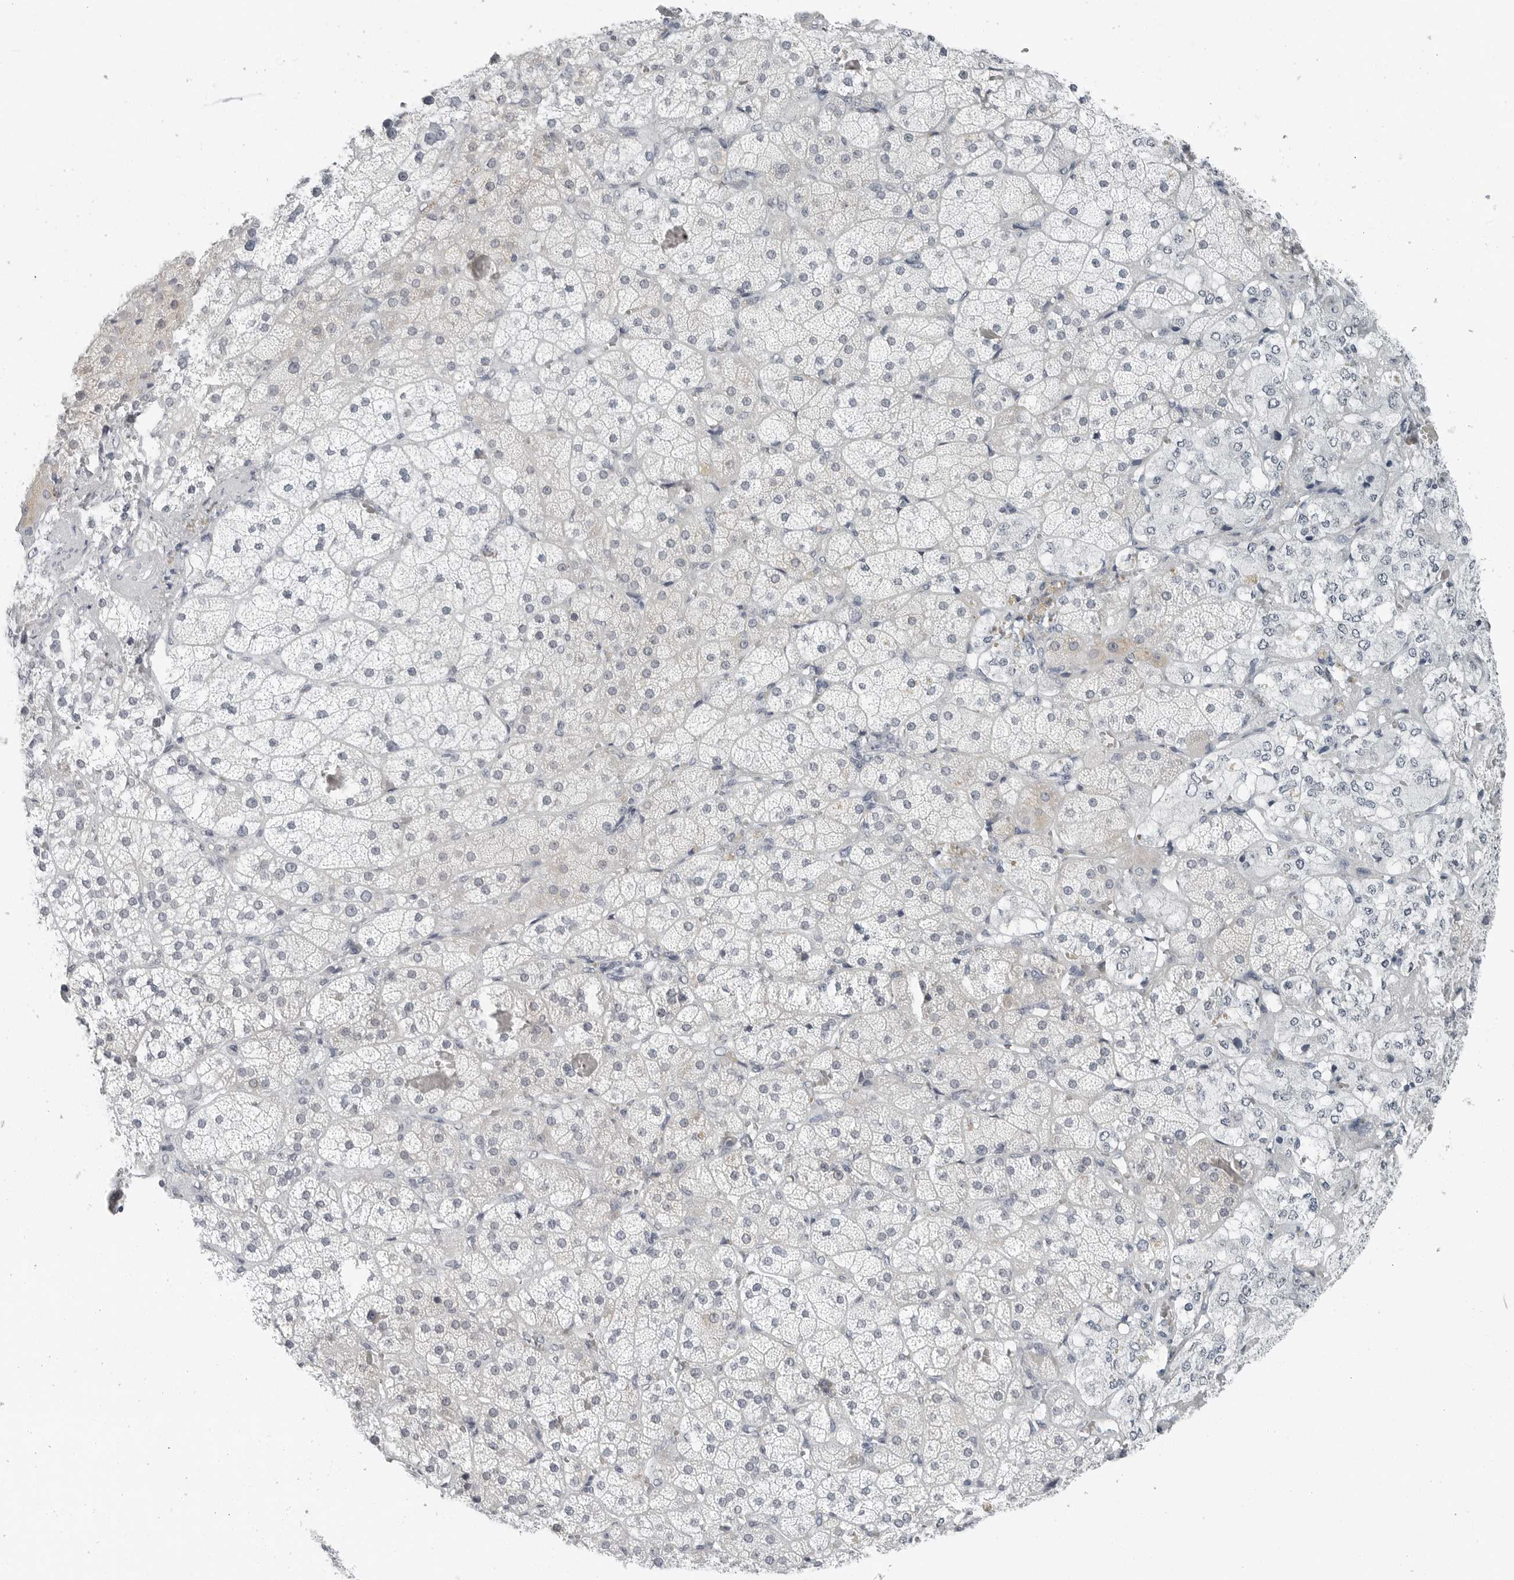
{"staining": {"intensity": "negative", "quantity": "none", "location": "none"}, "tissue": "adrenal gland", "cell_type": "Glandular cells", "image_type": "normal", "snomed": [{"axis": "morphology", "description": "Normal tissue, NOS"}, {"axis": "topography", "description": "Adrenal gland"}], "caption": "Immunohistochemical staining of normal human adrenal gland exhibits no significant staining in glandular cells.", "gene": "XIRP1", "patient": {"sex": "male", "age": 57}}